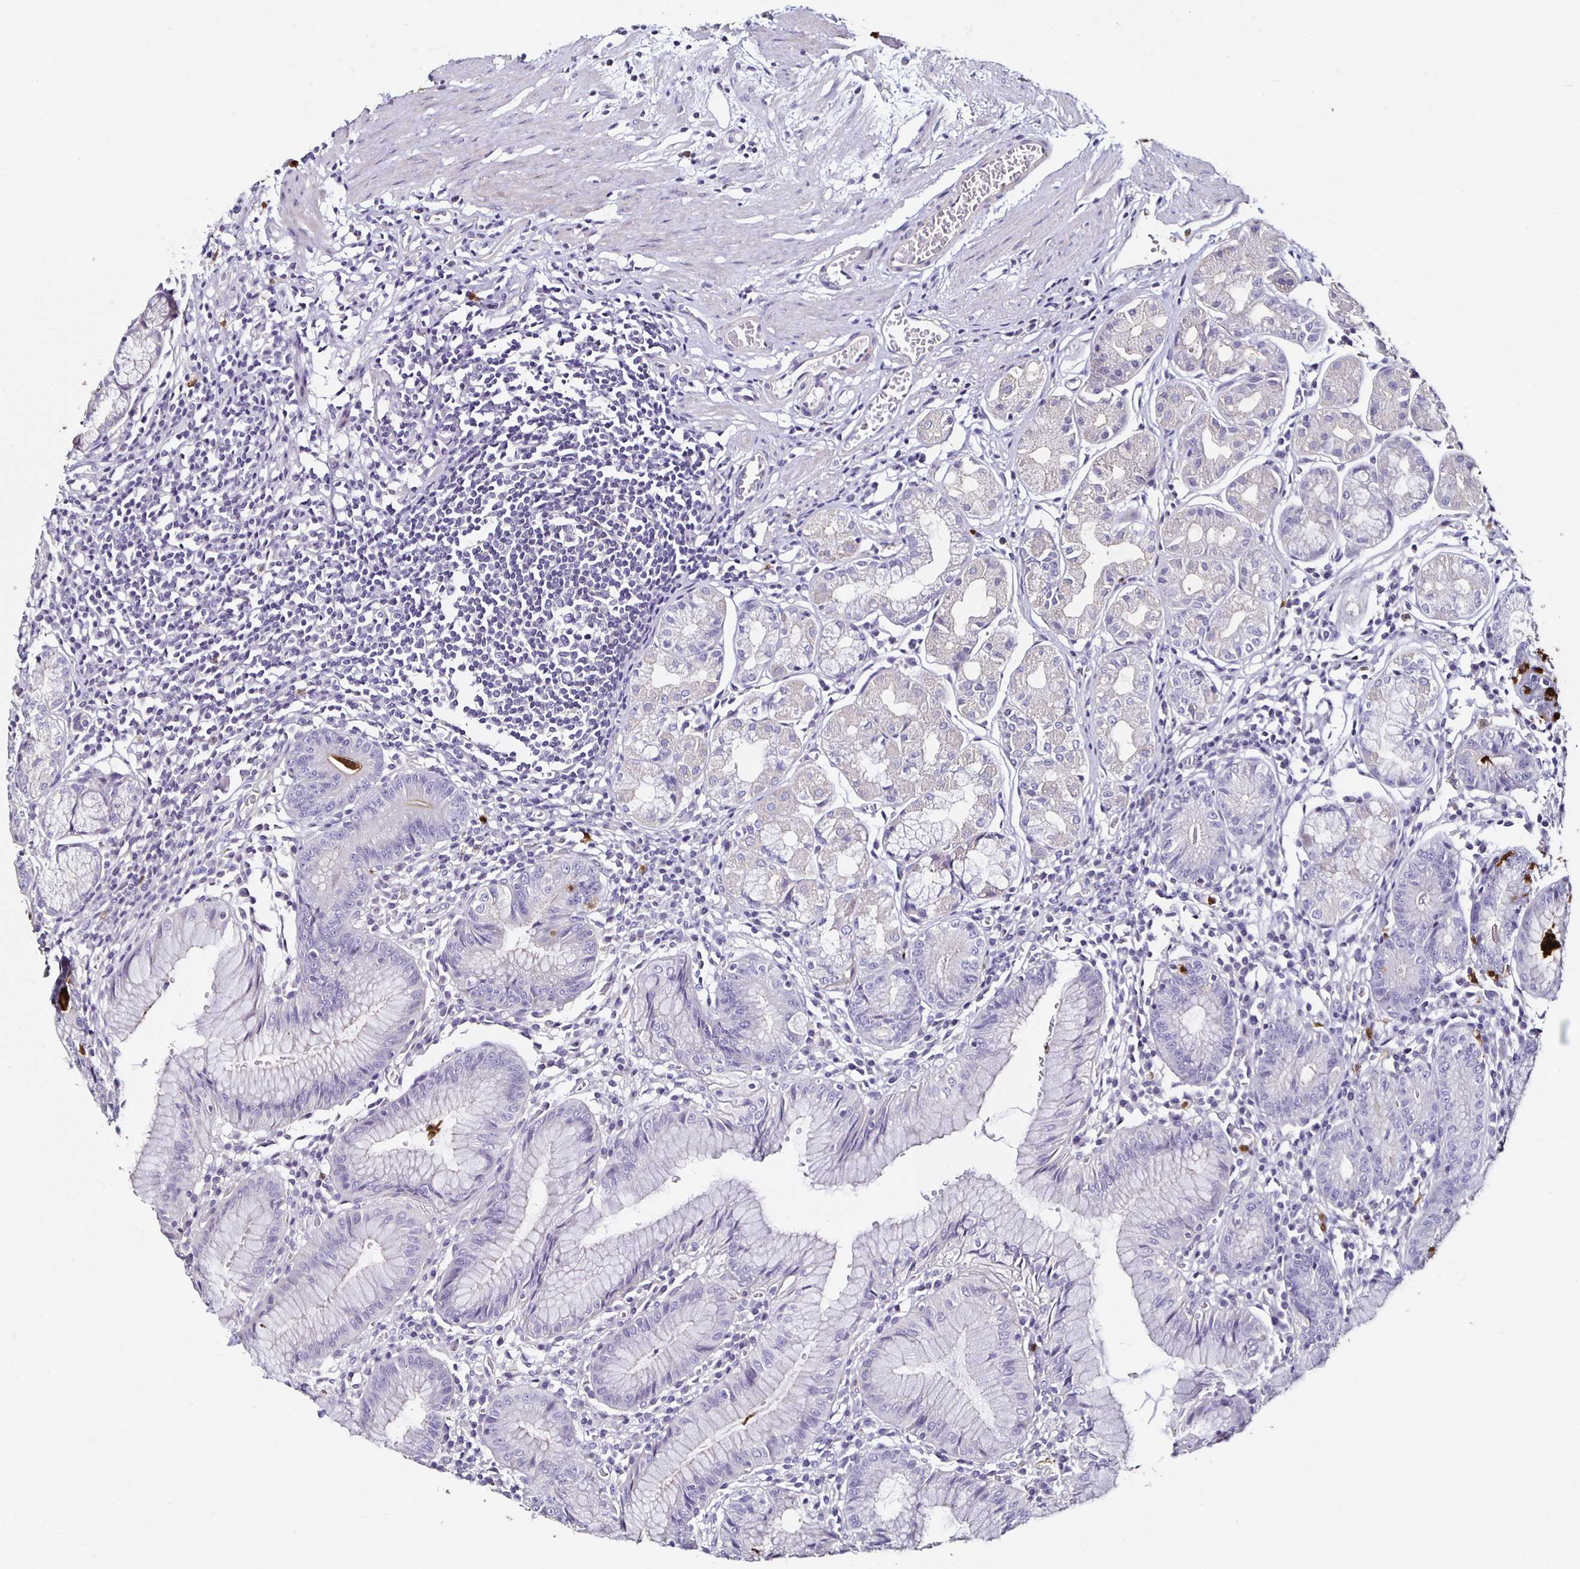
{"staining": {"intensity": "negative", "quantity": "none", "location": "none"}, "tissue": "stomach", "cell_type": "Glandular cells", "image_type": "normal", "snomed": [{"axis": "morphology", "description": "Normal tissue, NOS"}, {"axis": "topography", "description": "Stomach"}], "caption": "IHC photomicrograph of unremarkable stomach stained for a protein (brown), which displays no expression in glandular cells.", "gene": "TLR4", "patient": {"sex": "male", "age": 55}}